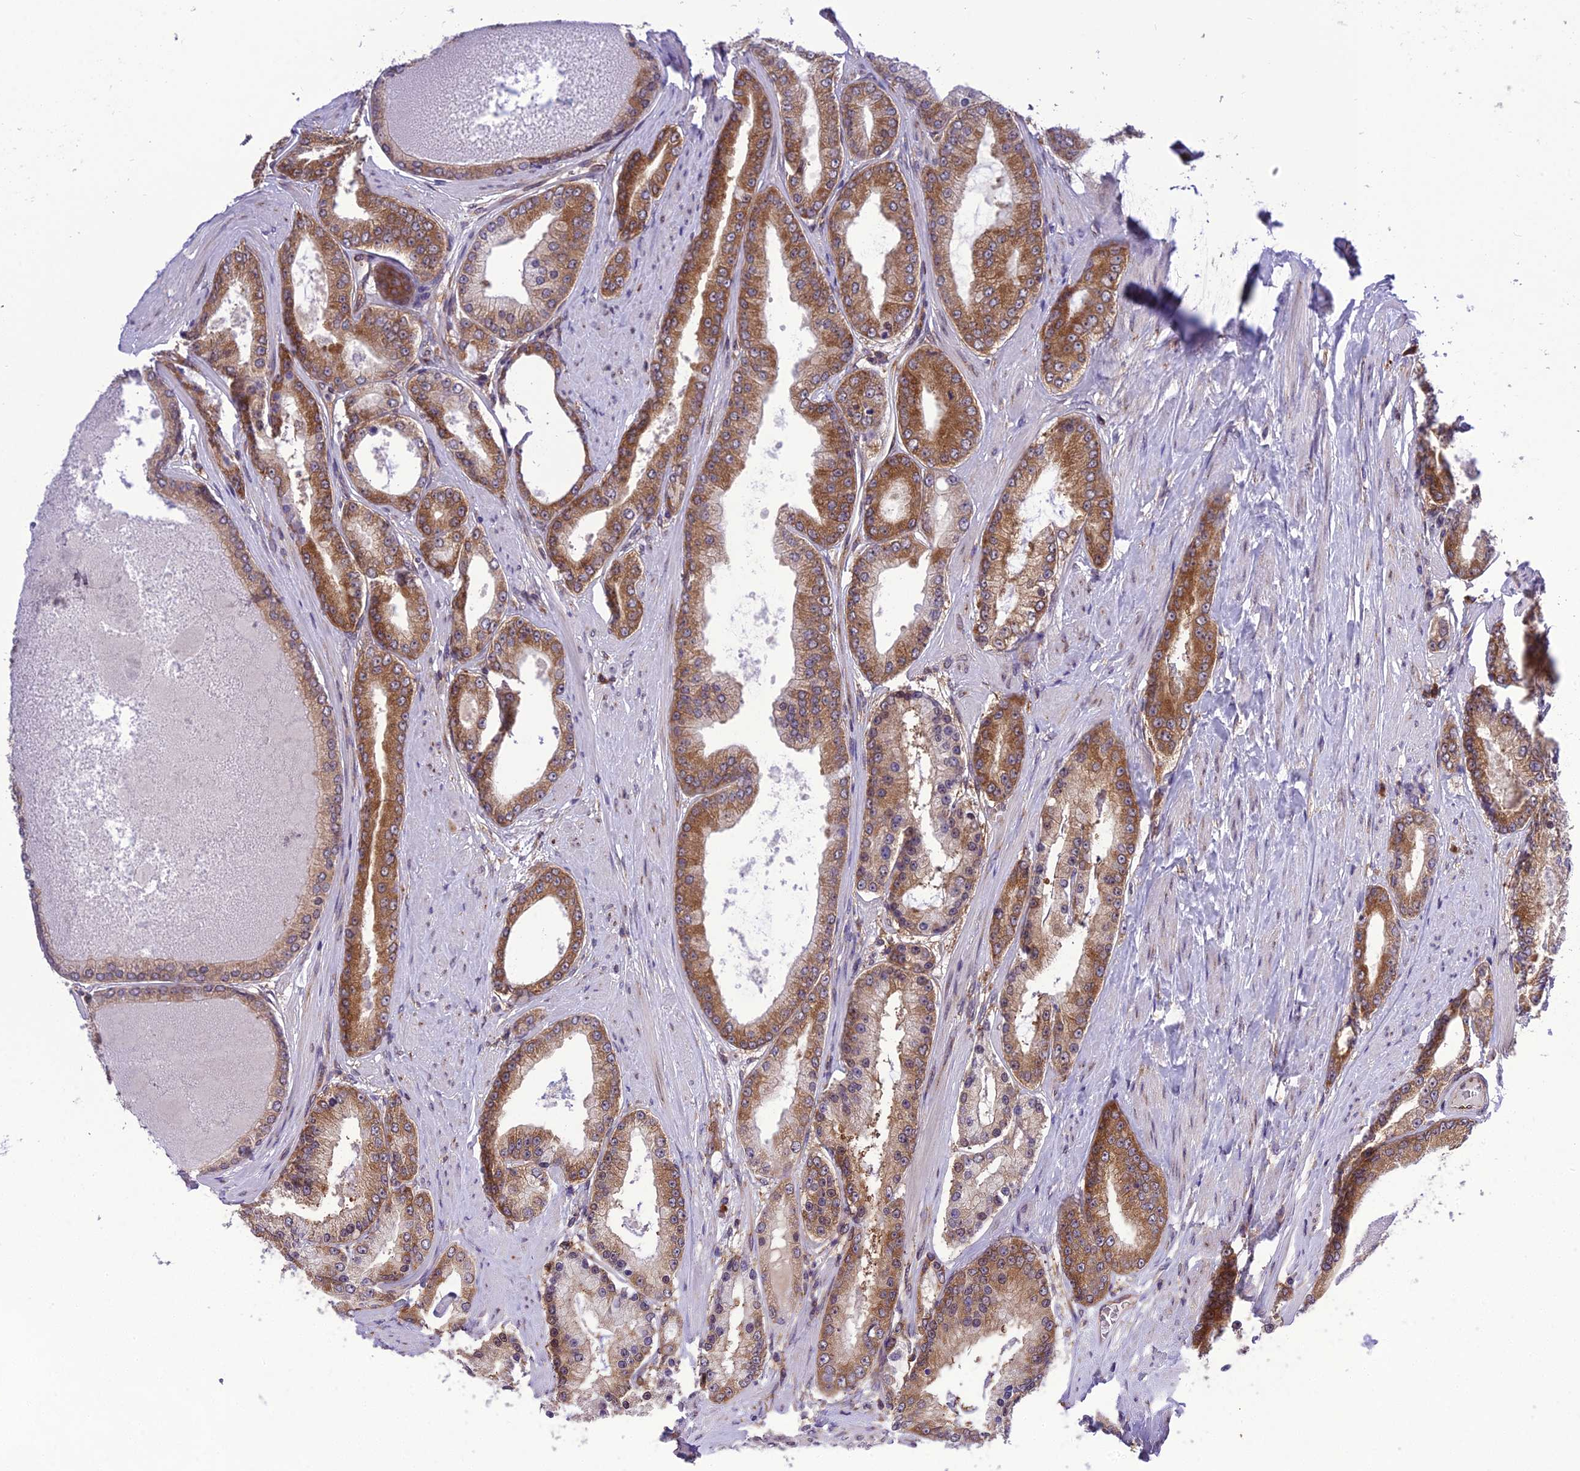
{"staining": {"intensity": "strong", "quantity": "25%-75%", "location": "cytoplasmic/membranous"}, "tissue": "prostate cancer", "cell_type": "Tumor cells", "image_type": "cancer", "snomed": [{"axis": "morphology", "description": "Adenocarcinoma, High grade"}, {"axis": "topography", "description": "Prostate"}], "caption": "Human prostate cancer stained for a protein (brown) demonstrates strong cytoplasmic/membranous positive positivity in approximately 25%-75% of tumor cells.", "gene": "DHCR7", "patient": {"sex": "male", "age": 59}}